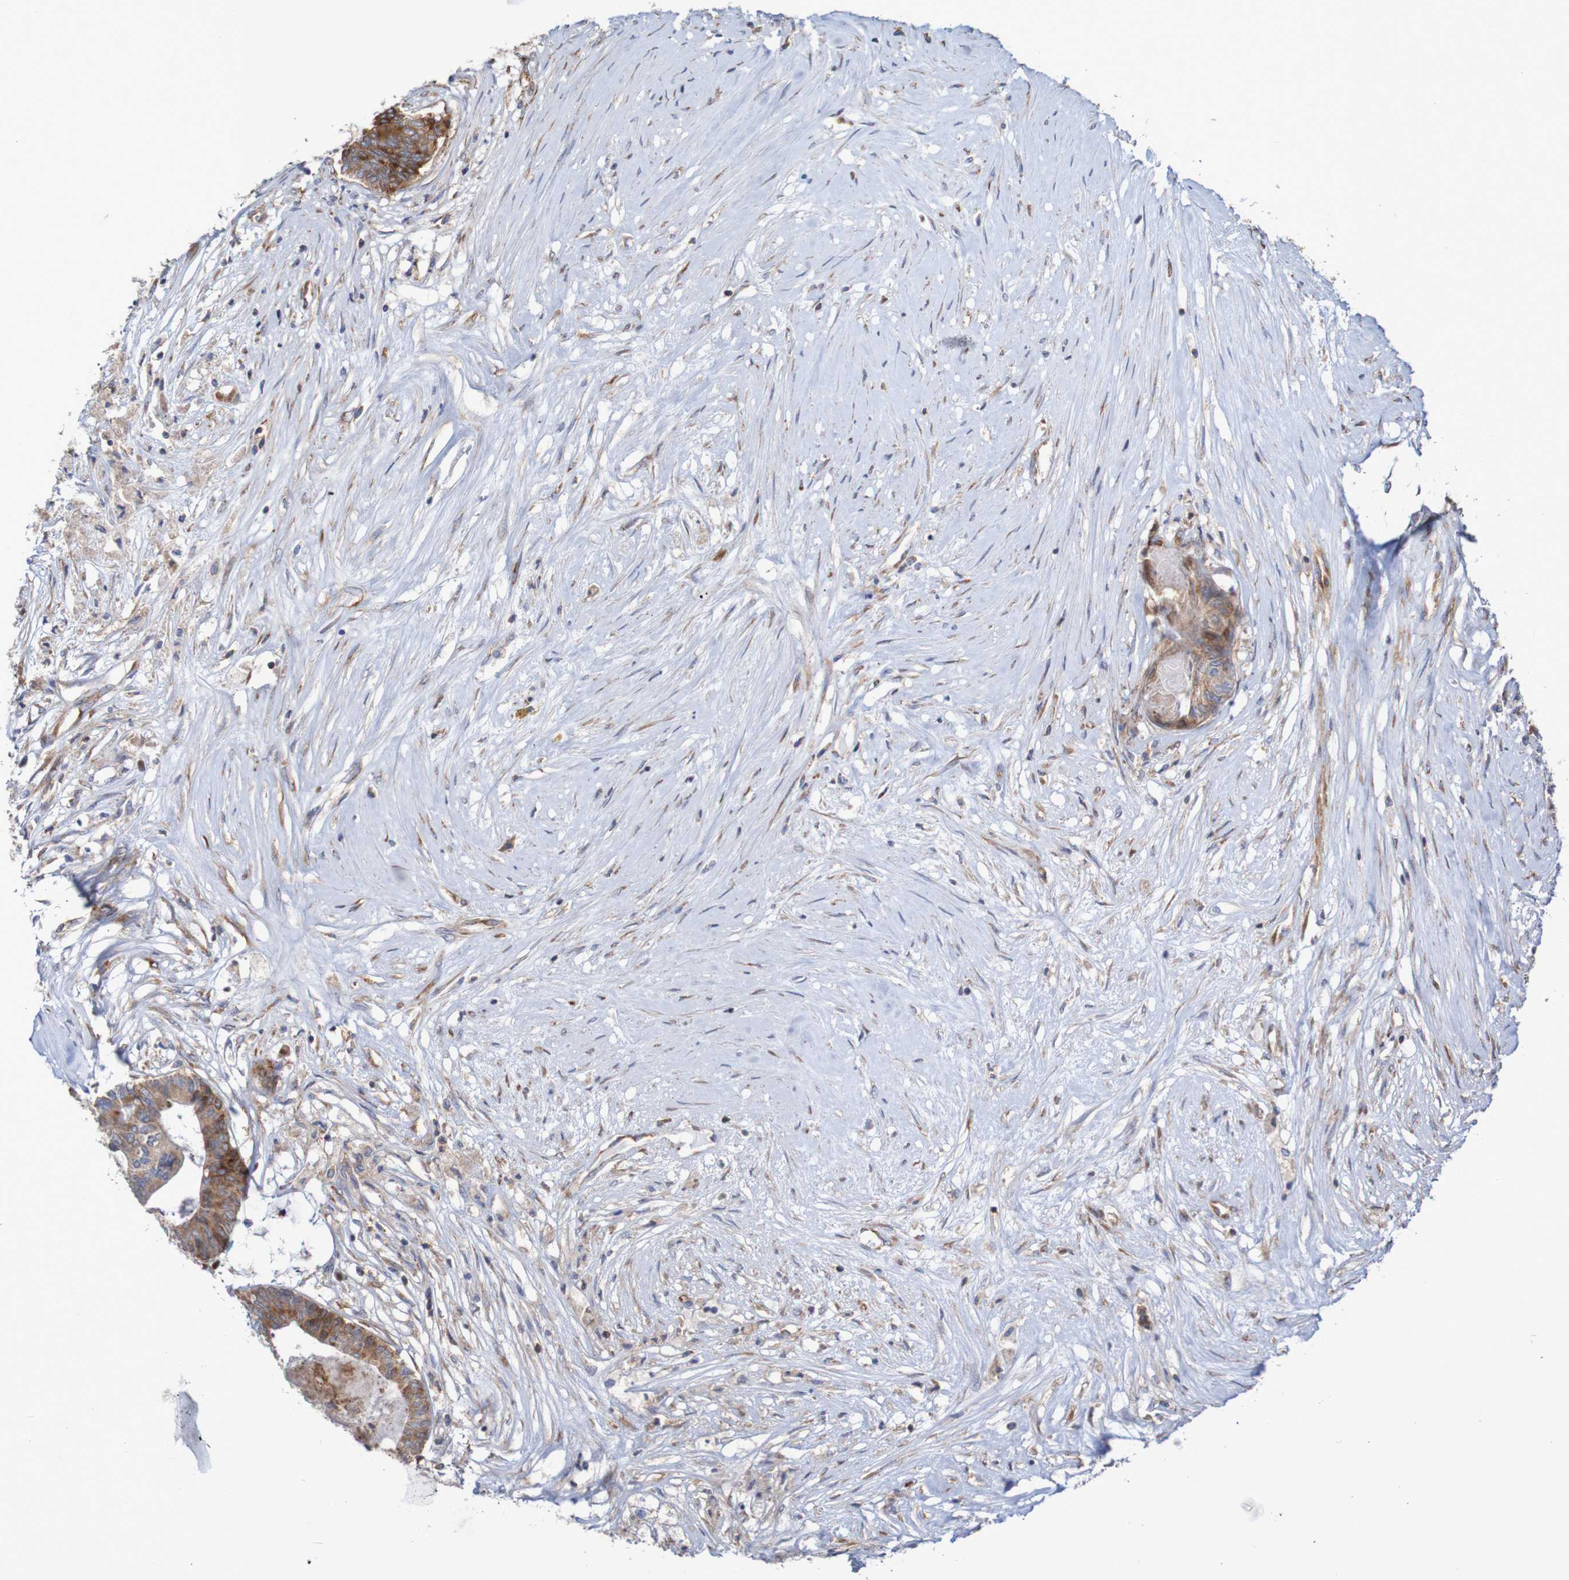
{"staining": {"intensity": "moderate", "quantity": ">75%", "location": "cytoplasmic/membranous"}, "tissue": "colorectal cancer", "cell_type": "Tumor cells", "image_type": "cancer", "snomed": [{"axis": "morphology", "description": "Adenocarcinoma, NOS"}, {"axis": "topography", "description": "Rectum"}], "caption": "This is an image of immunohistochemistry (IHC) staining of colorectal cancer, which shows moderate positivity in the cytoplasmic/membranous of tumor cells.", "gene": "FXR2", "patient": {"sex": "male", "age": 63}}